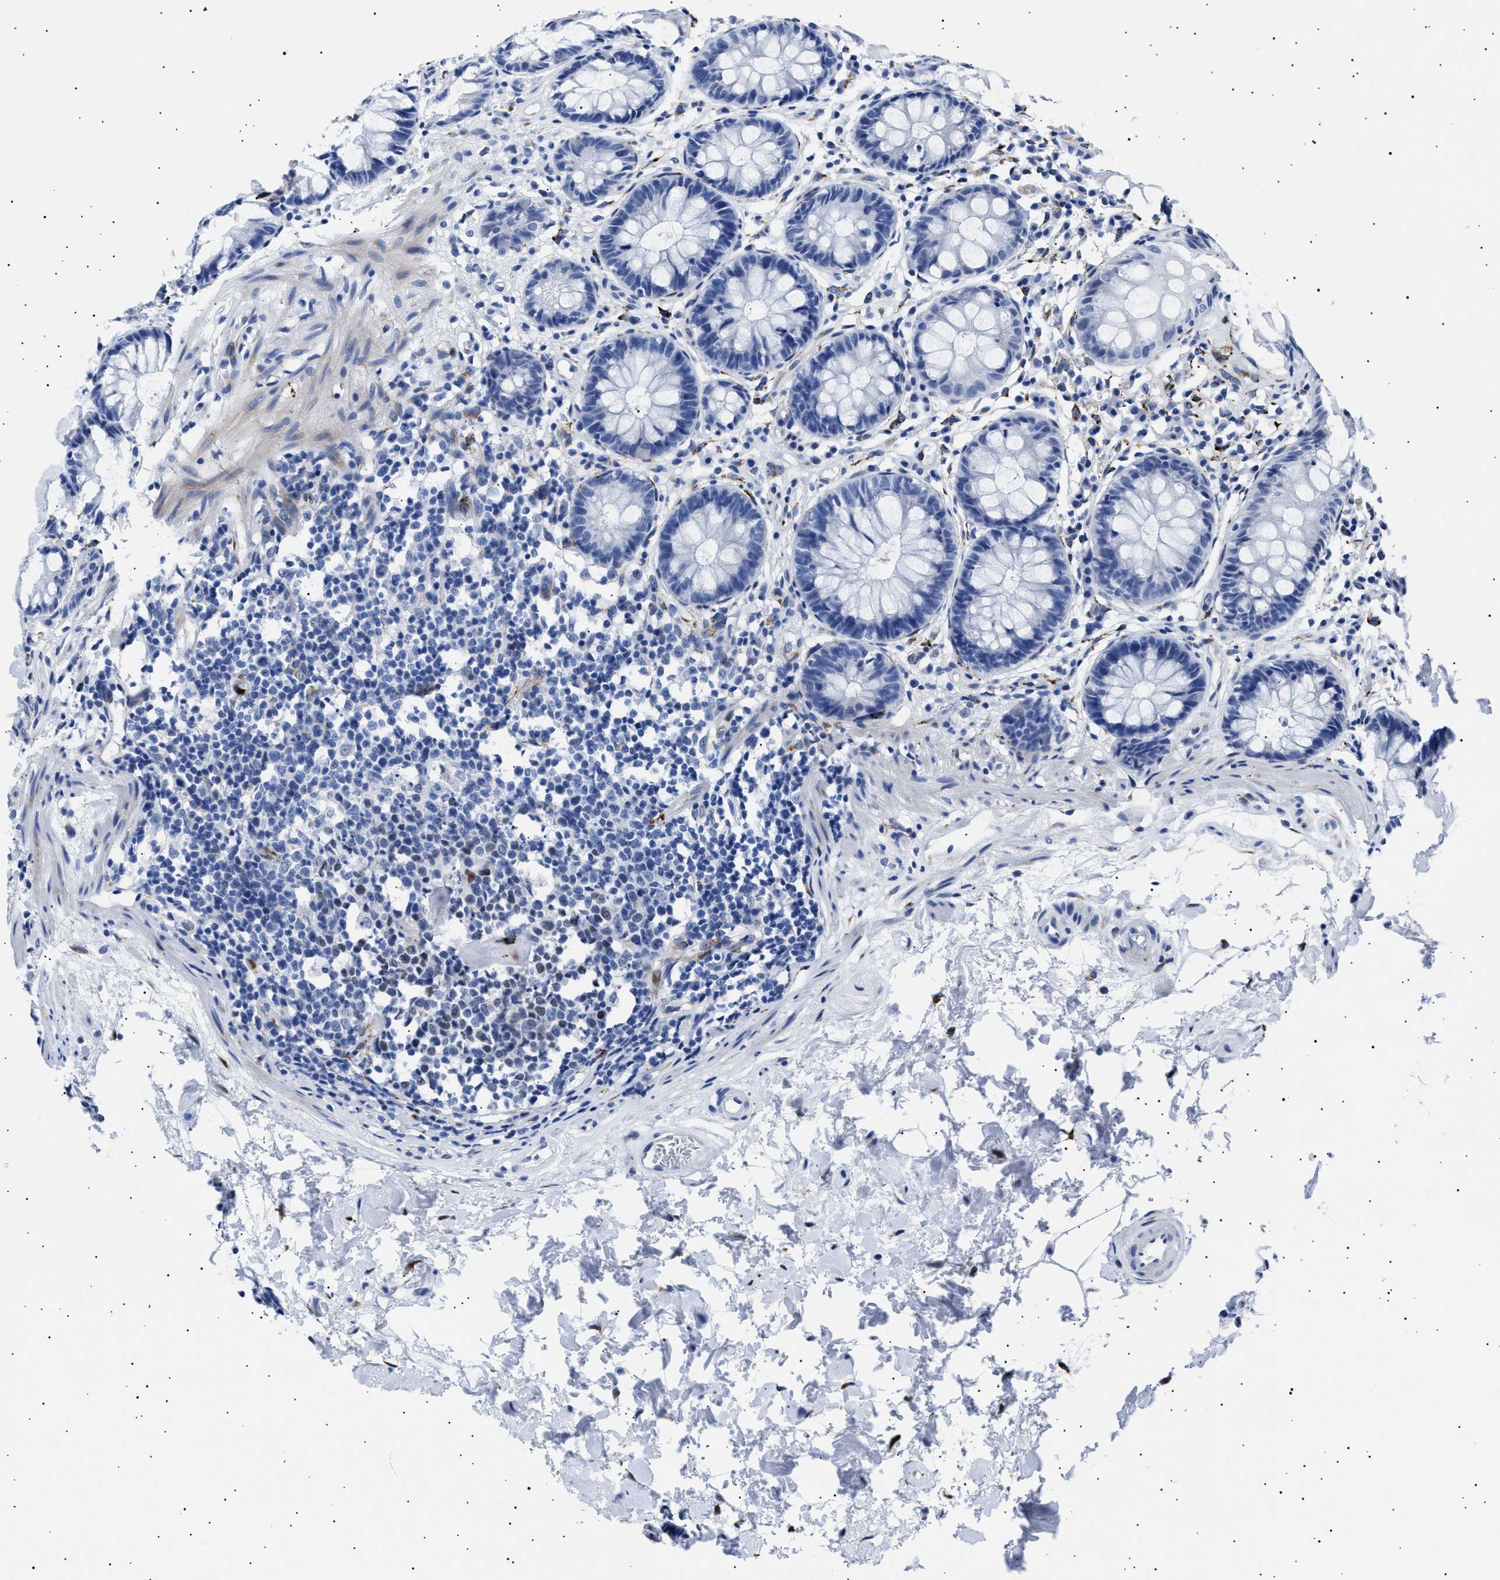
{"staining": {"intensity": "negative", "quantity": "none", "location": "none"}, "tissue": "rectum", "cell_type": "Glandular cells", "image_type": "normal", "snomed": [{"axis": "morphology", "description": "Normal tissue, NOS"}, {"axis": "topography", "description": "Rectum"}], "caption": "This photomicrograph is of unremarkable rectum stained with IHC to label a protein in brown with the nuclei are counter-stained blue. There is no expression in glandular cells. The staining is performed using DAB (3,3'-diaminobenzidine) brown chromogen with nuclei counter-stained in using hematoxylin.", "gene": "HEMGN", "patient": {"sex": "male", "age": 64}}